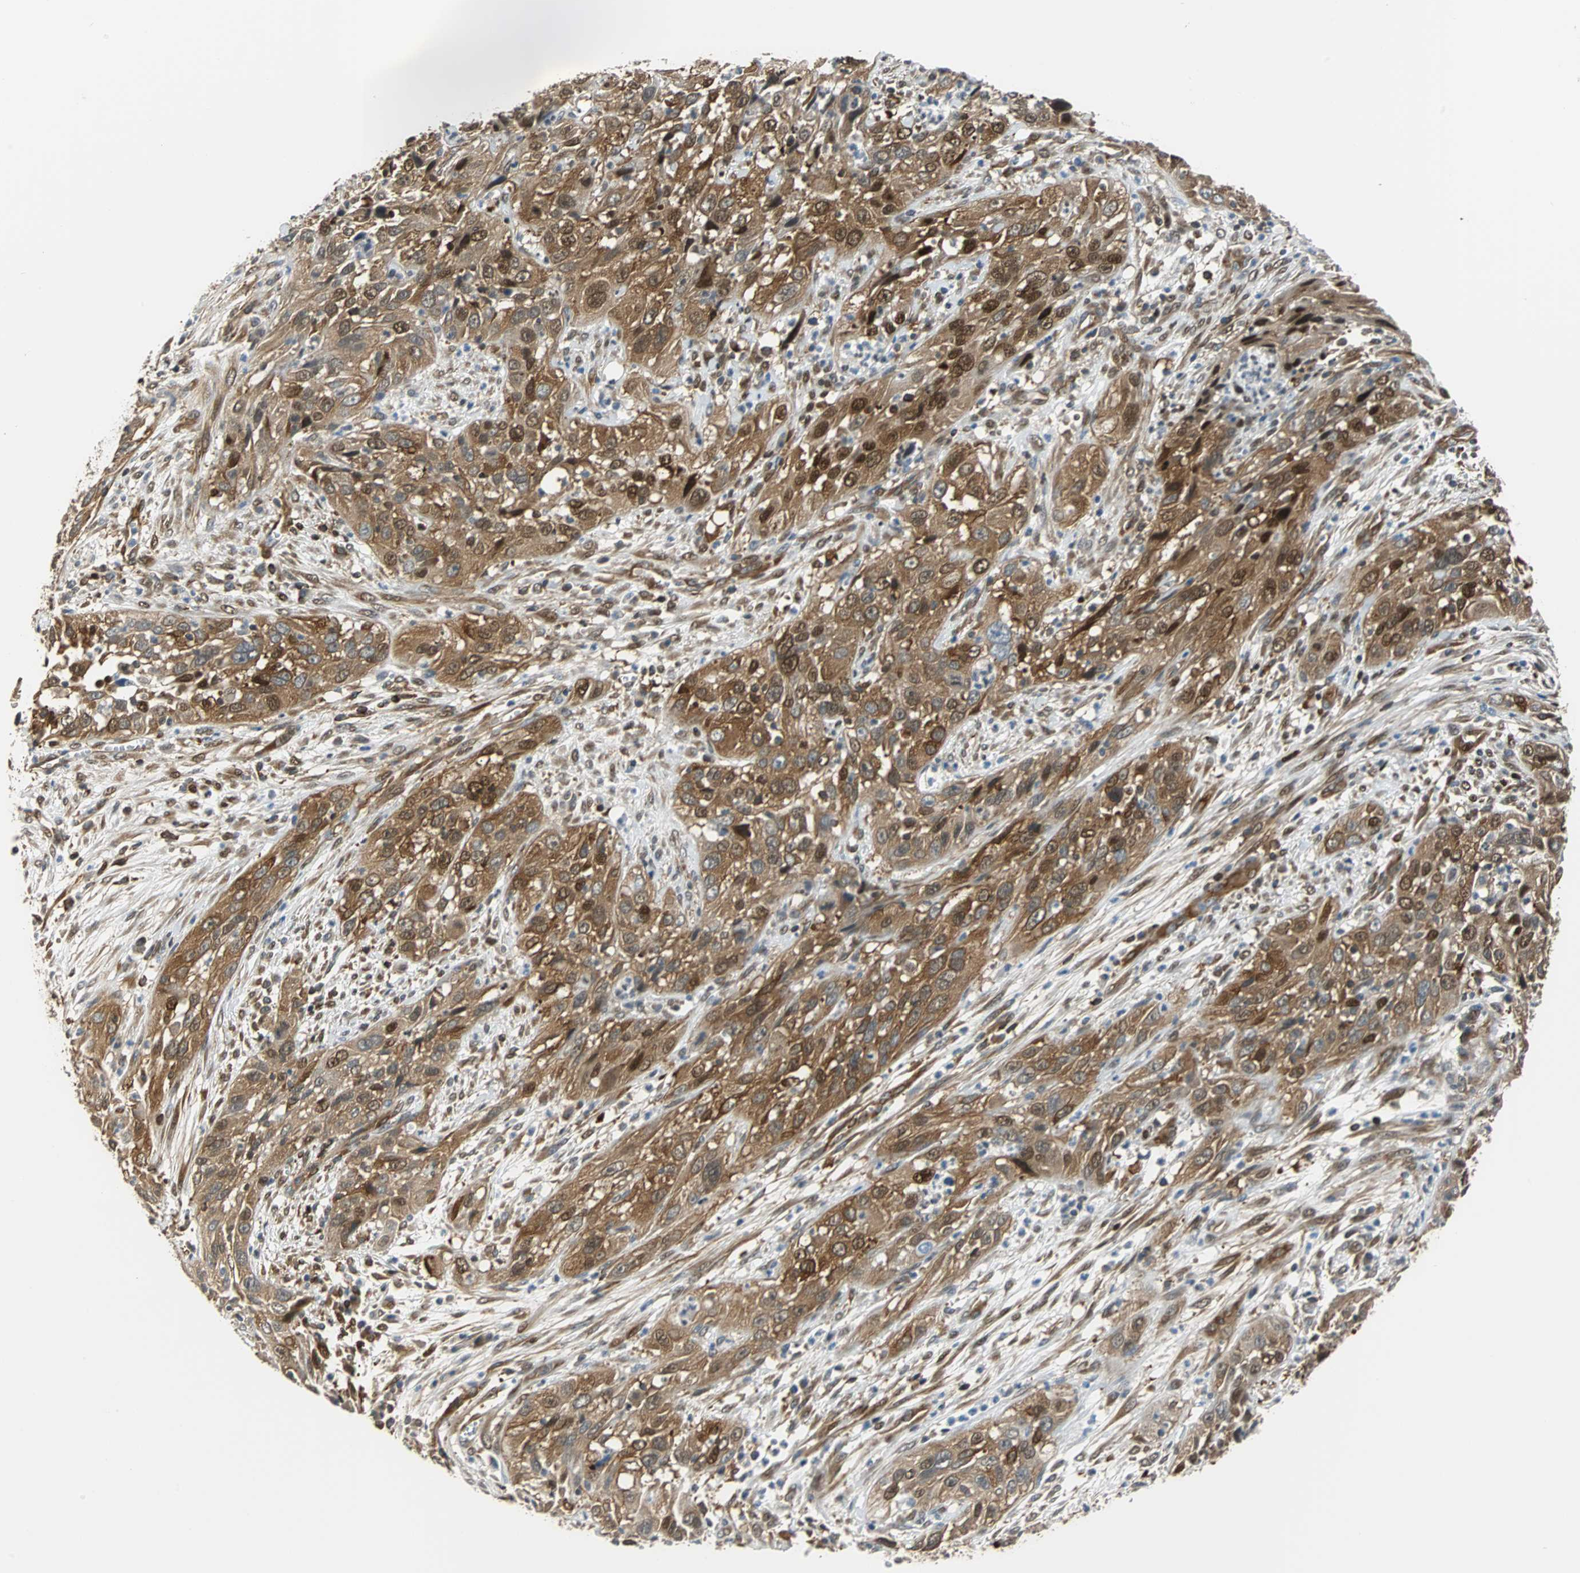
{"staining": {"intensity": "moderate", "quantity": ">75%", "location": "cytoplasmic/membranous,nuclear"}, "tissue": "cervical cancer", "cell_type": "Tumor cells", "image_type": "cancer", "snomed": [{"axis": "morphology", "description": "Squamous cell carcinoma, NOS"}, {"axis": "topography", "description": "Cervix"}], "caption": "This is a photomicrograph of immunohistochemistry staining of cervical cancer (squamous cell carcinoma), which shows moderate staining in the cytoplasmic/membranous and nuclear of tumor cells.", "gene": "RELA", "patient": {"sex": "female", "age": 32}}